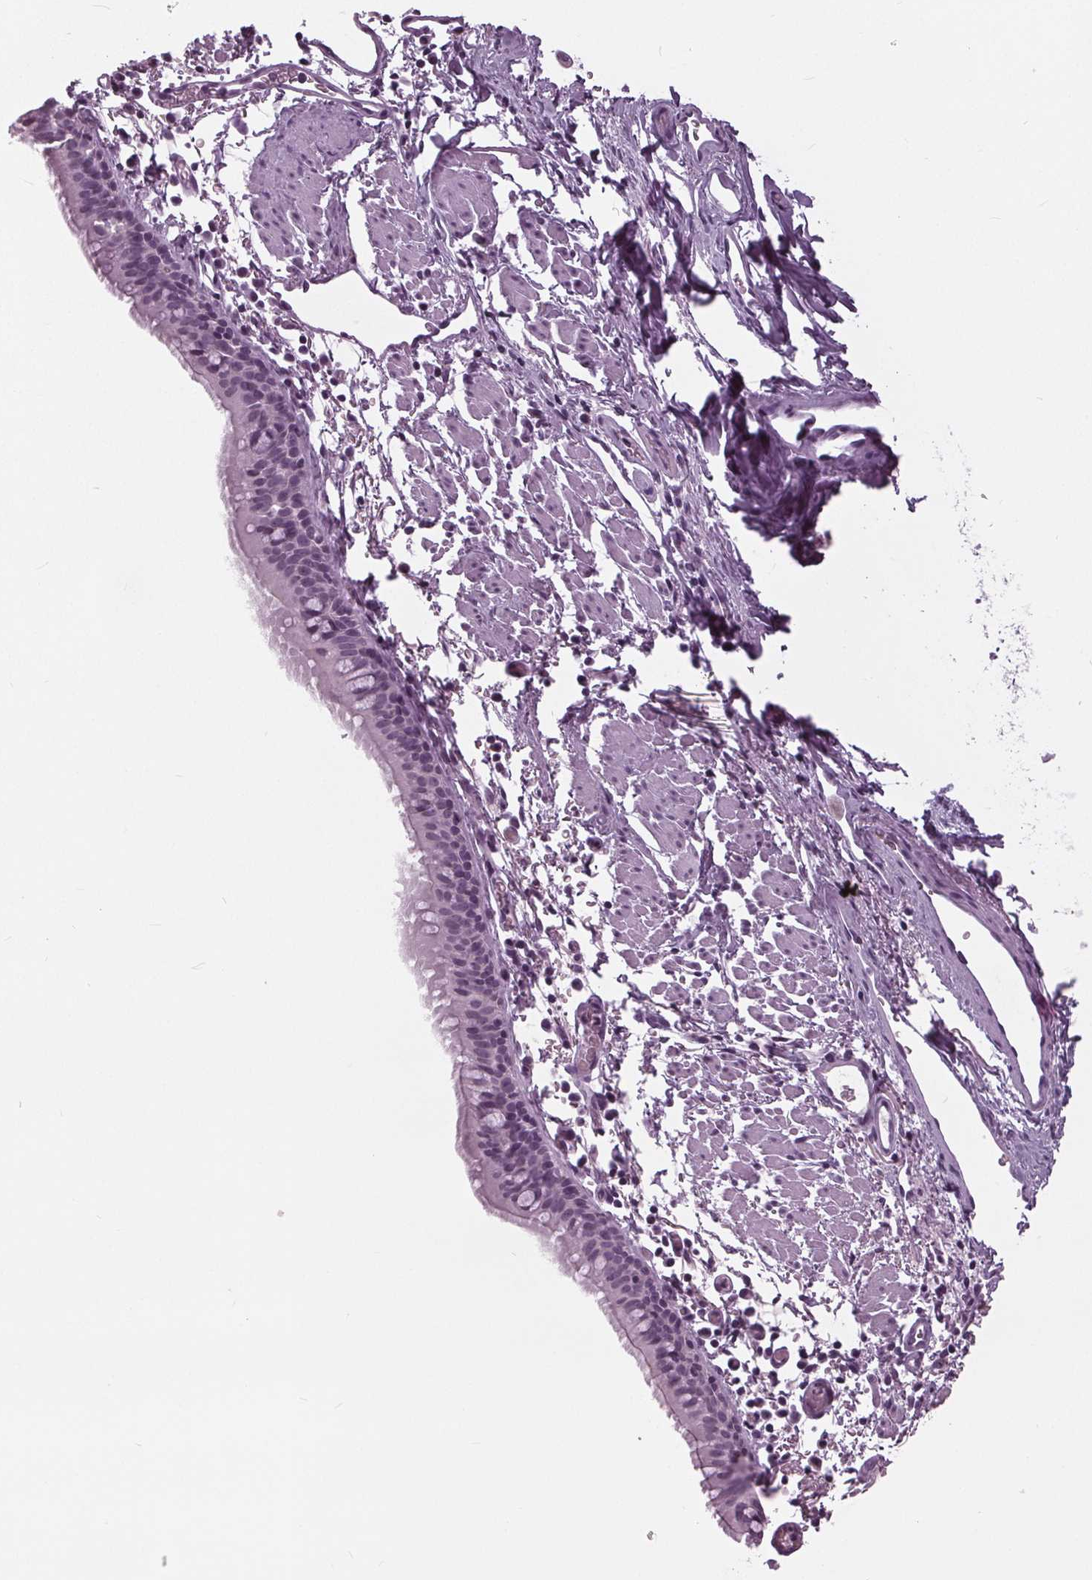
{"staining": {"intensity": "negative", "quantity": "none", "location": "none"}, "tissue": "bronchus", "cell_type": "Respiratory epithelial cells", "image_type": "normal", "snomed": [{"axis": "morphology", "description": "Normal tissue, NOS"}, {"axis": "morphology", "description": "Adenocarcinoma, NOS"}, {"axis": "topography", "description": "Bronchus"}], "caption": "High power microscopy image of an IHC micrograph of benign bronchus, revealing no significant positivity in respiratory epithelial cells.", "gene": "SLC9A4", "patient": {"sex": "male", "age": 68}}